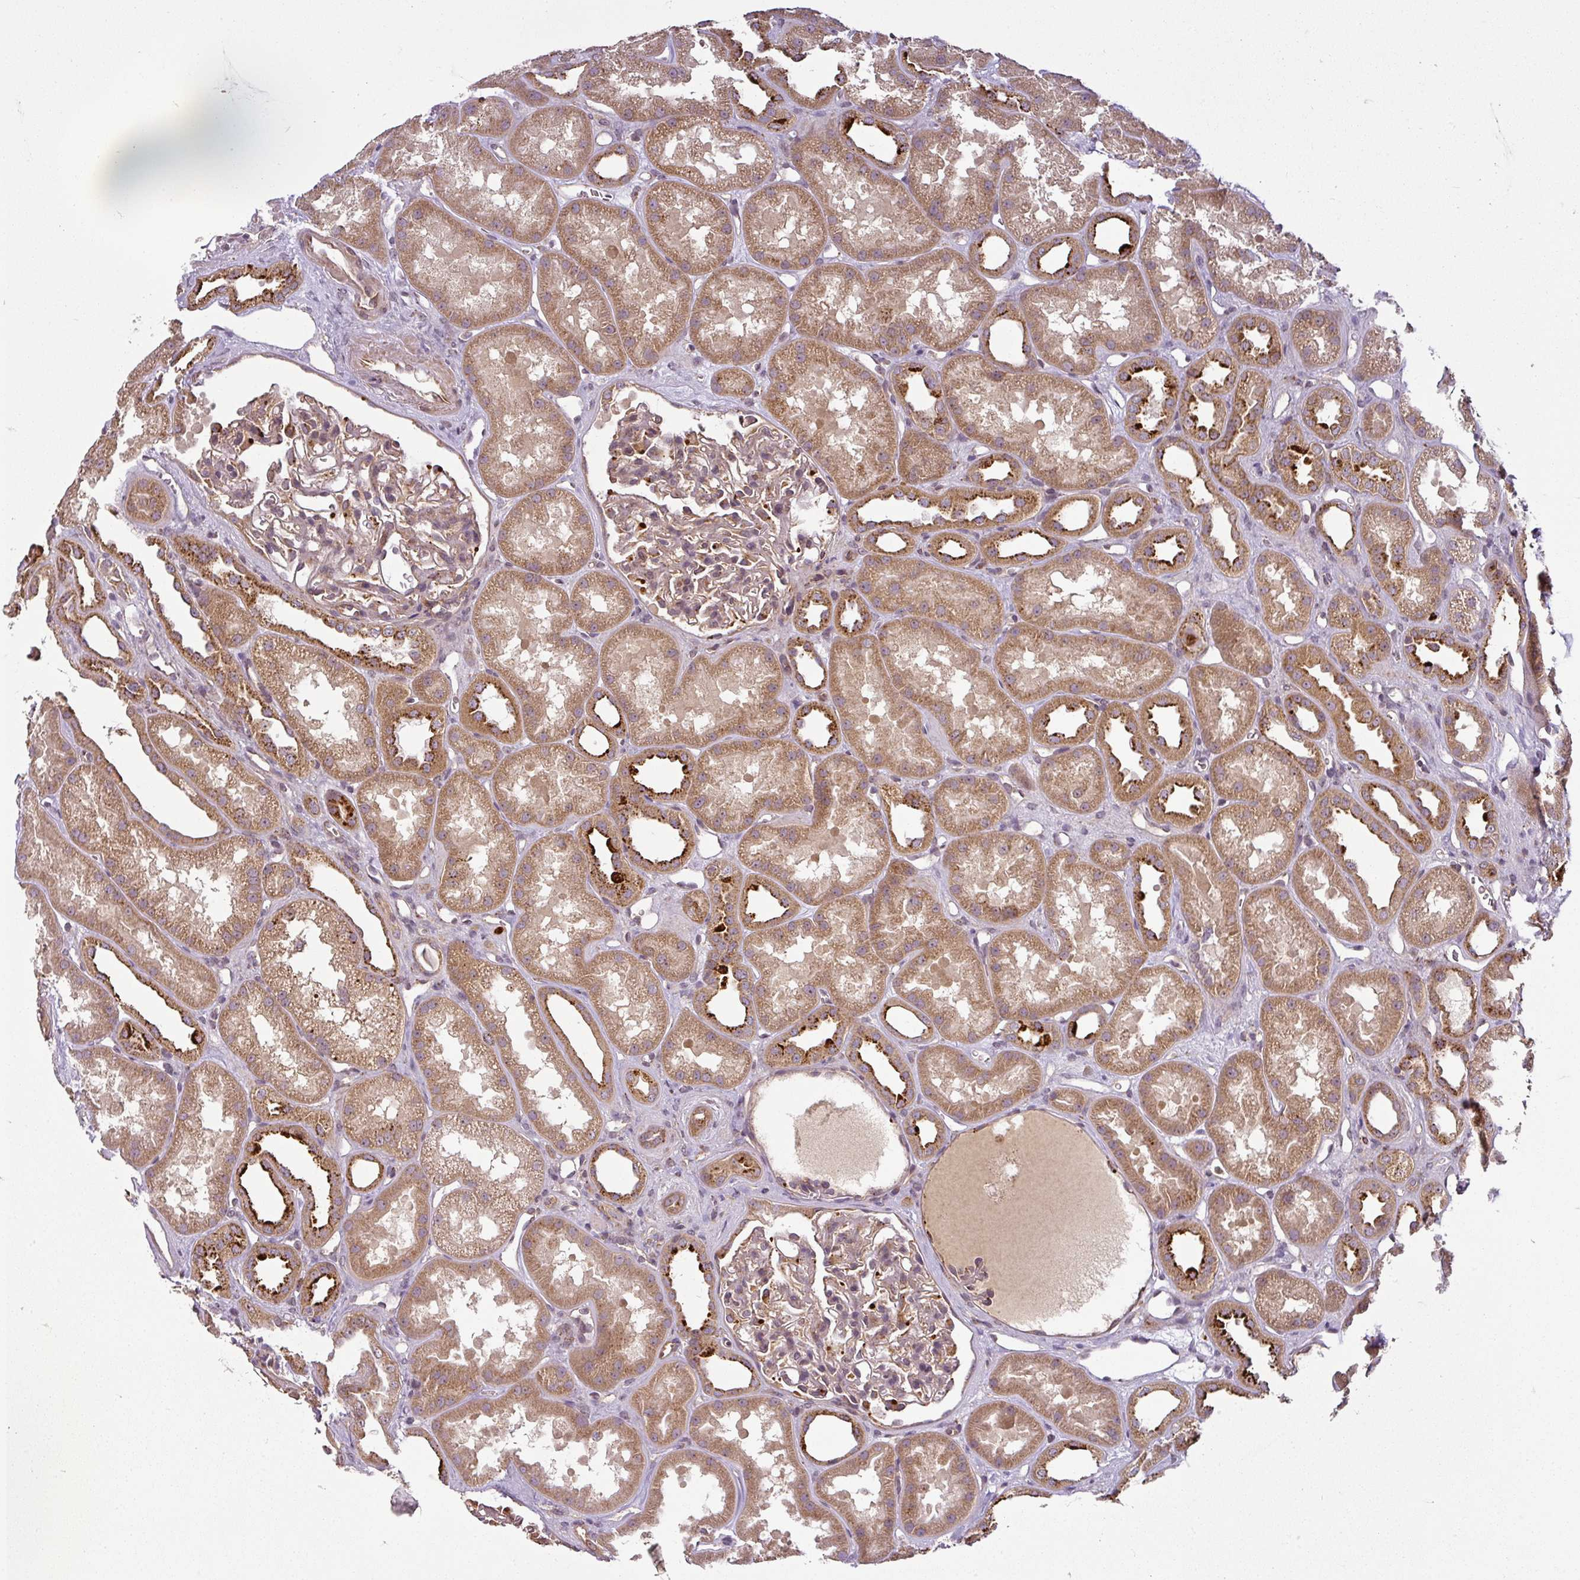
{"staining": {"intensity": "moderate", "quantity": "25%-75%", "location": "cytoplasmic/membranous"}, "tissue": "kidney", "cell_type": "Cells in glomeruli", "image_type": "normal", "snomed": [{"axis": "morphology", "description": "Normal tissue, NOS"}, {"axis": "topography", "description": "Kidney"}], "caption": "Brown immunohistochemical staining in unremarkable human kidney exhibits moderate cytoplasmic/membranous expression in approximately 25%-75% of cells in glomeruli. (DAB IHC, brown staining for protein, blue staining for nuclei).", "gene": "DIMT1", "patient": {"sex": "male", "age": 61}}